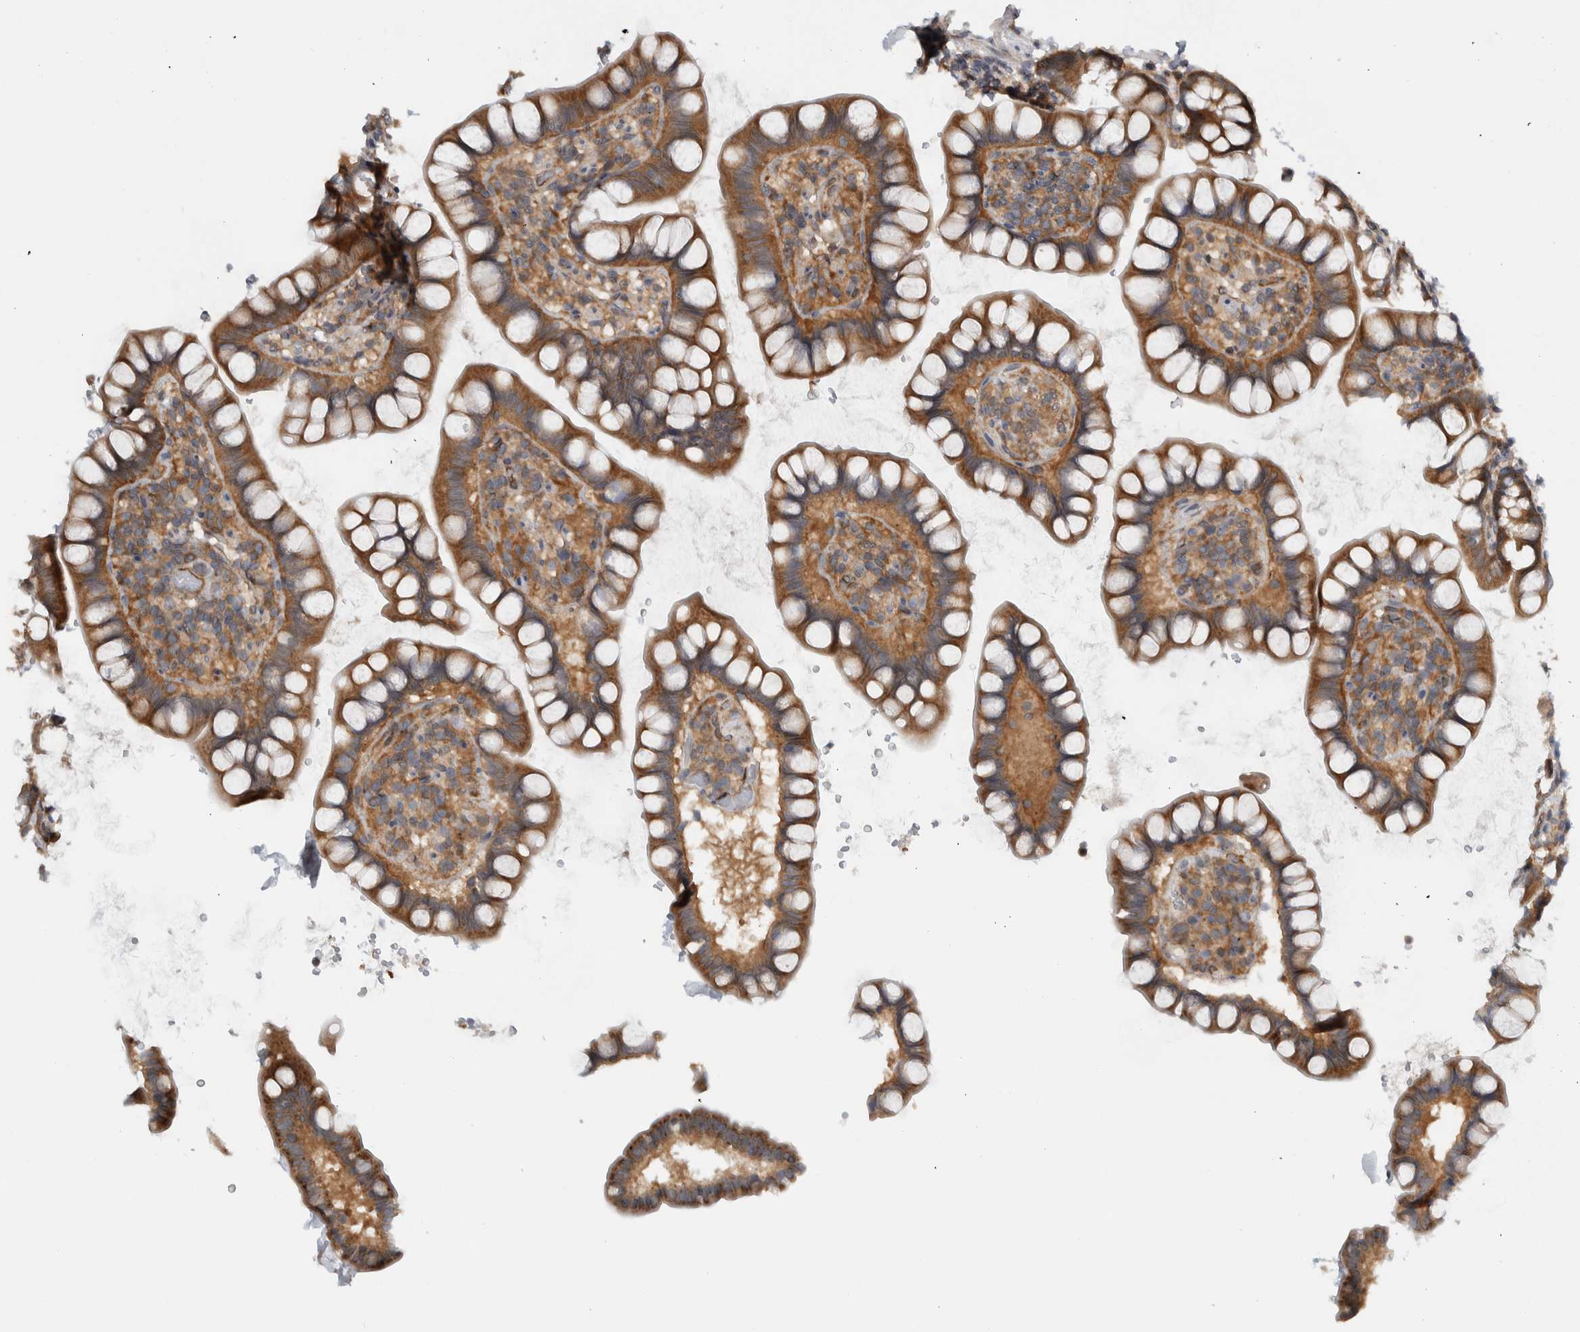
{"staining": {"intensity": "moderate", "quantity": ">75%", "location": "cytoplasmic/membranous"}, "tissue": "small intestine", "cell_type": "Glandular cells", "image_type": "normal", "snomed": [{"axis": "morphology", "description": "Normal tissue, NOS"}, {"axis": "topography", "description": "Smooth muscle"}, {"axis": "topography", "description": "Small intestine"}], "caption": "Immunohistochemical staining of unremarkable human small intestine exhibits >75% levels of moderate cytoplasmic/membranous protein staining in about >75% of glandular cells.", "gene": "CCDC43", "patient": {"sex": "female", "age": 84}}